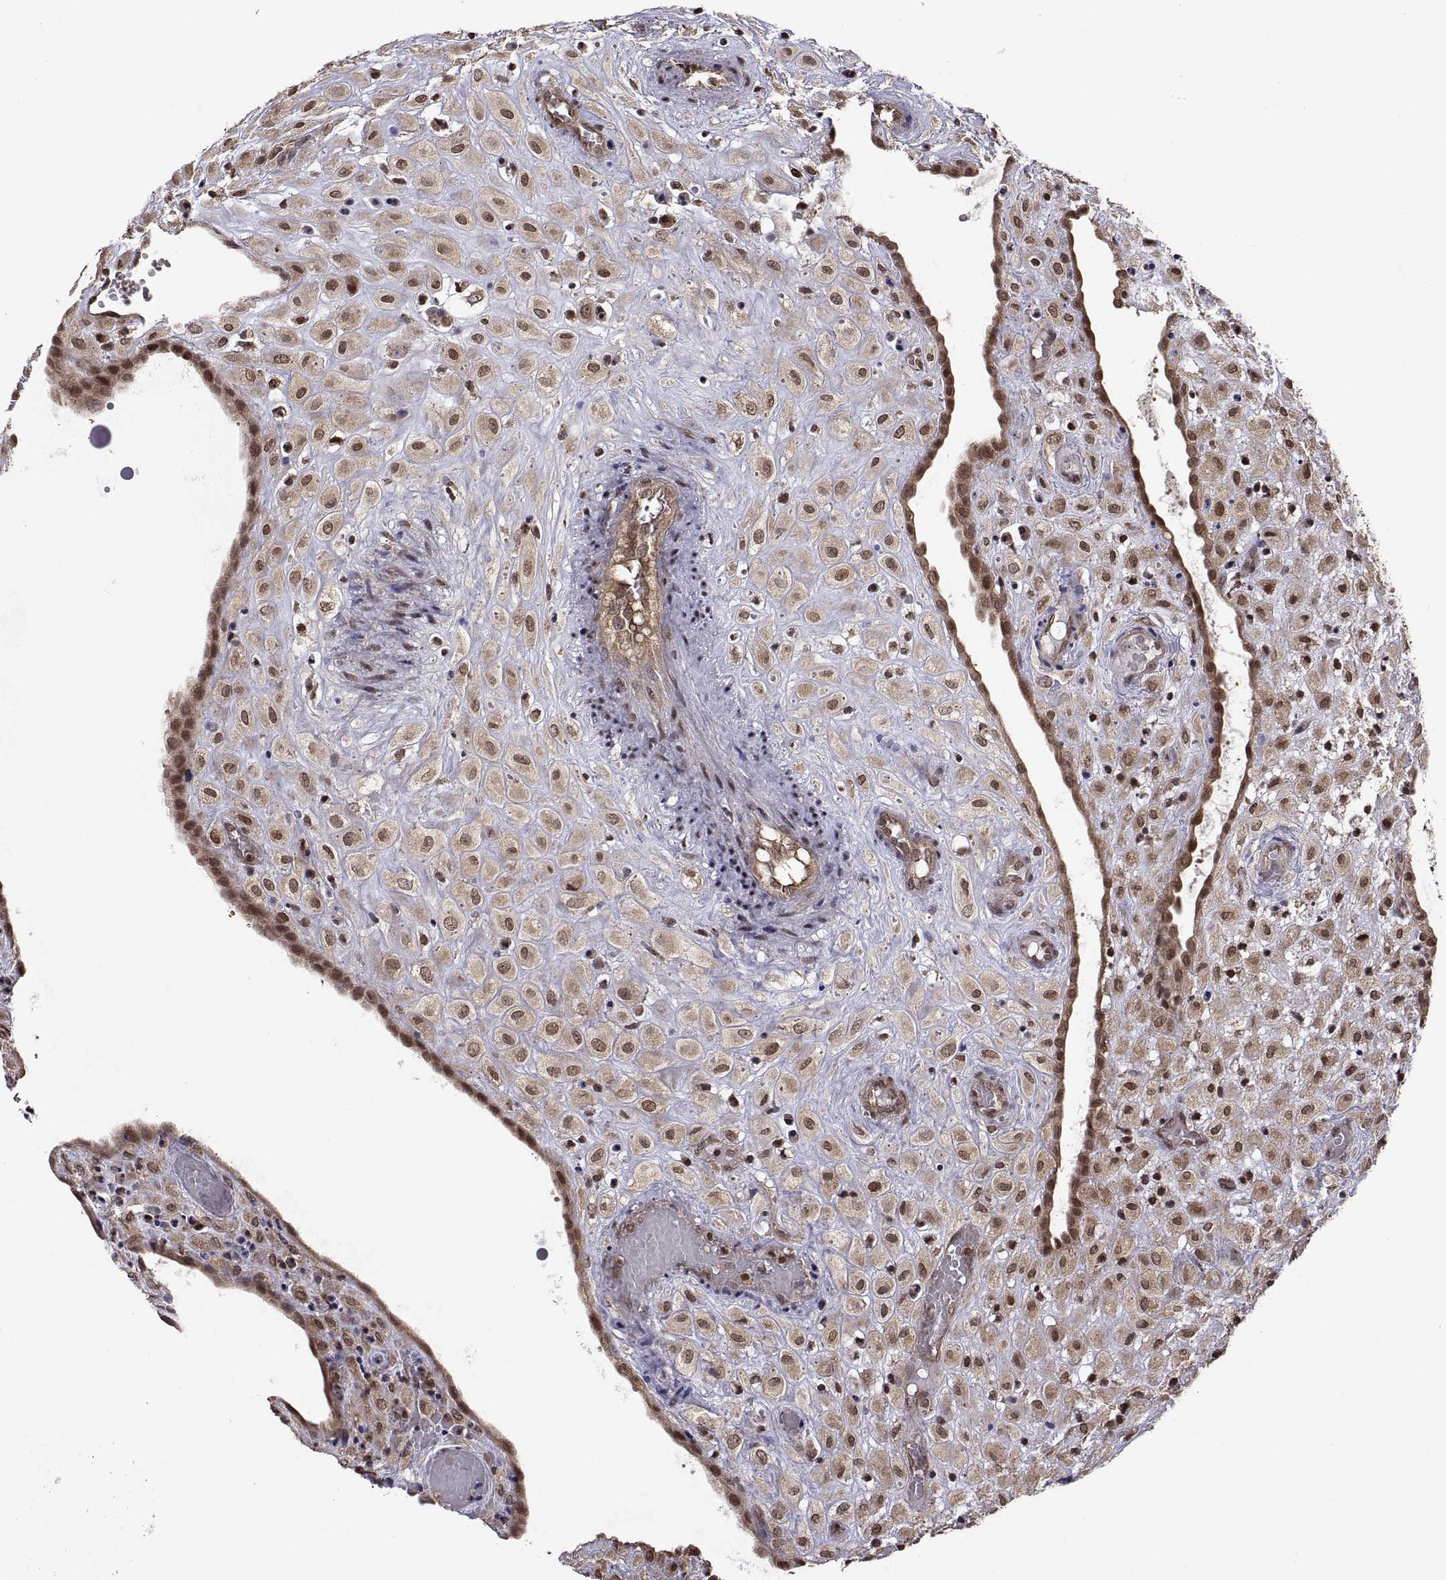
{"staining": {"intensity": "moderate", "quantity": ">75%", "location": "cytoplasmic/membranous,nuclear"}, "tissue": "placenta", "cell_type": "Decidual cells", "image_type": "normal", "snomed": [{"axis": "morphology", "description": "Normal tissue, NOS"}, {"axis": "topography", "description": "Placenta"}], "caption": "Immunohistochemical staining of normal placenta reveals >75% levels of moderate cytoplasmic/membranous,nuclear protein positivity in about >75% of decidual cells.", "gene": "ZNRF2", "patient": {"sex": "female", "age": 24}}